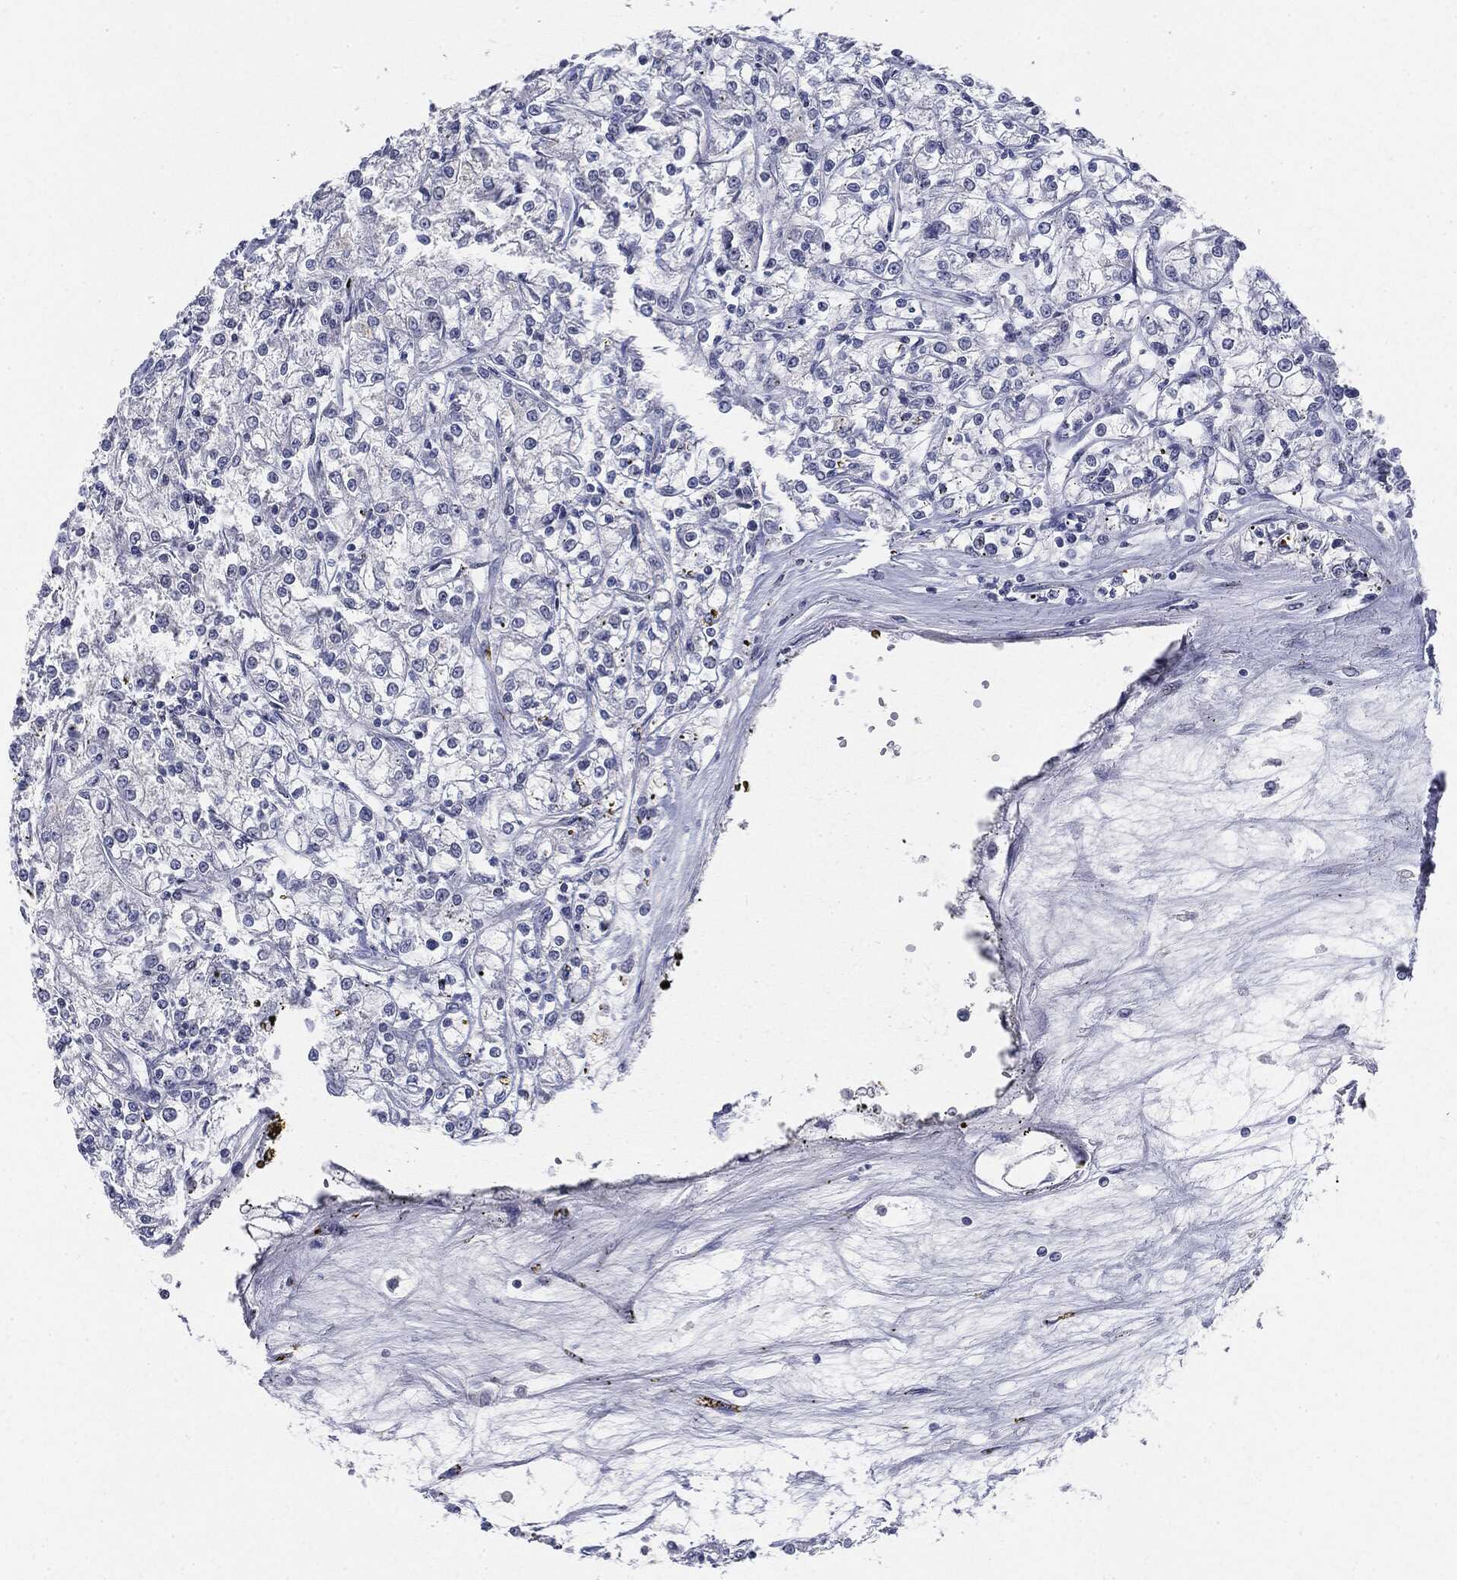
{"staining": {"intensity": "negative", "quantity": "none", "location": "none"}, "tissue": "renal cancer", "cell_type": "Tumor cells", "image_type": "cancer", "snomed": [{"axis": "morphology", "description": "Adenocarcinoma, NOS"}, {"axis": "topography", "description": "Kidney"}], "caption": "Immunohistochemistry of human renal cancer reveals no staining in tumor cells.", "gene": "CGB1", "patient": {"sex": "female", "age": 59}}